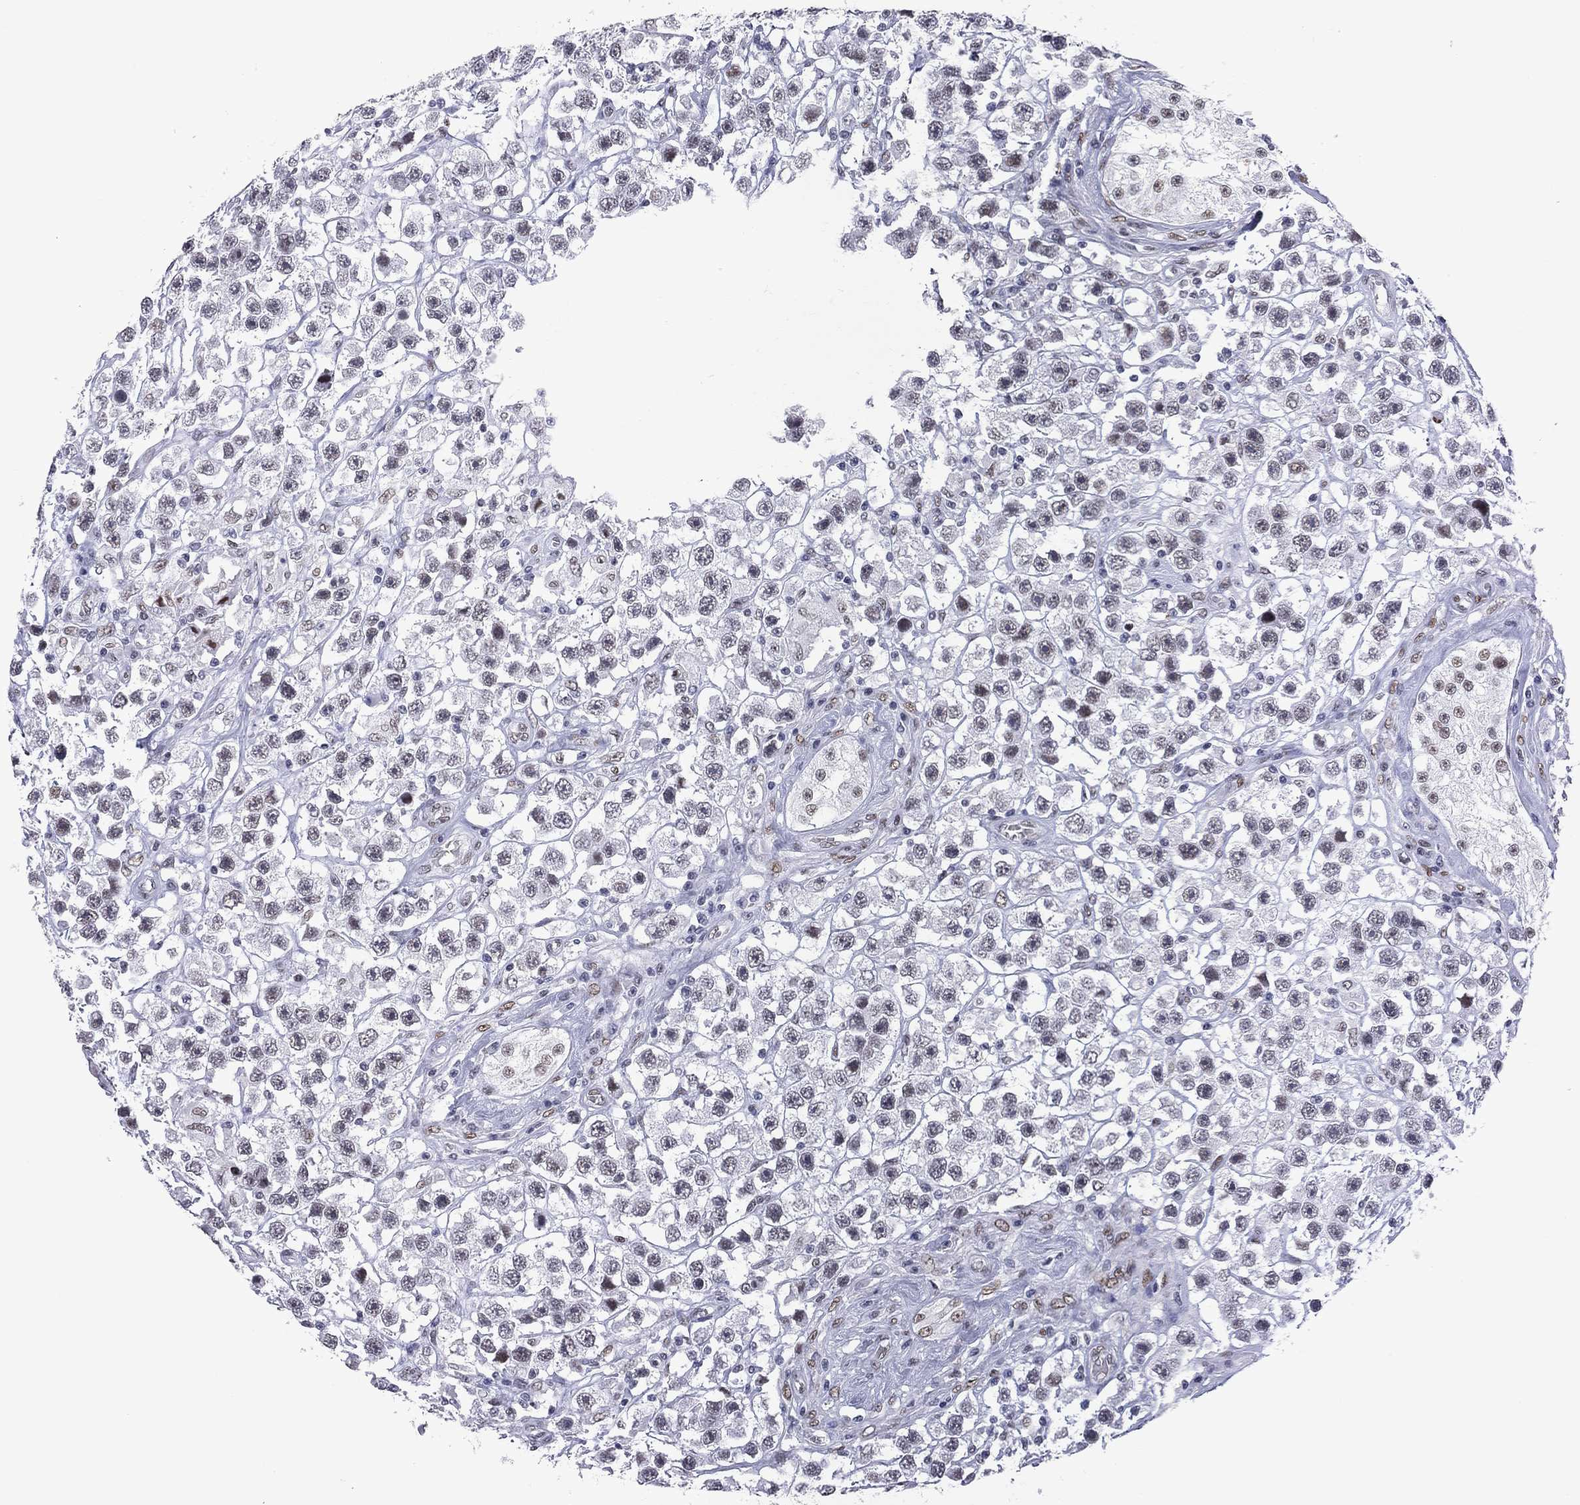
{"staining": {"intensity": "weak", "quantity": "<25%", "location": "nuclear"}, "tissue": "testis cancer", "cell_type": "Tumor cells", "image_type": "cancer", "snomed": [{"axis": "morphology", "description": "Seminoma, NOS"}, {"axis": "topography", "description": "Testis"}], "caption": "Testis cancer stained for a protein using IHC reveals no positivity tumor cells.", "gene": "ZBTB47", "patient": {"sex": "male", "age": 45}}